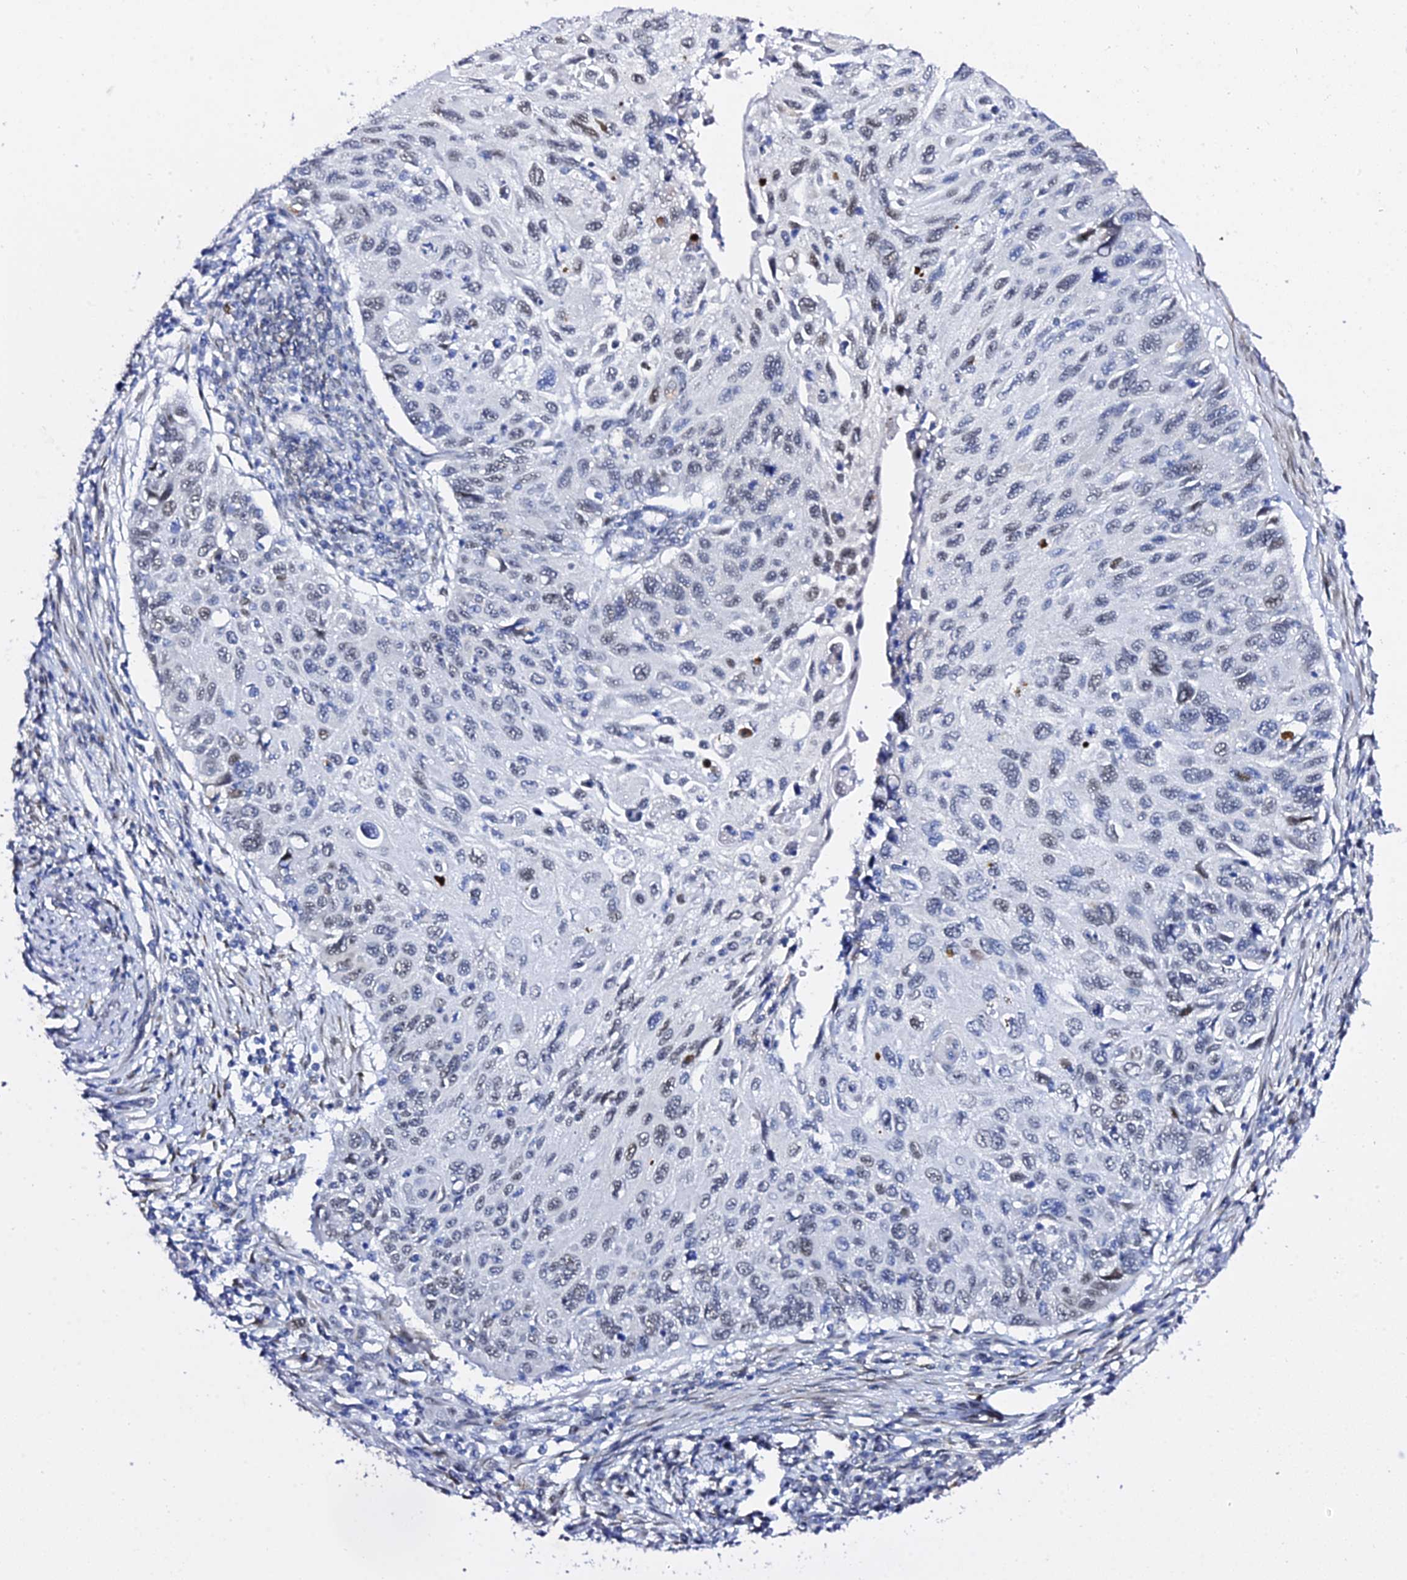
{"staining": {"intensity": "weak", "quantity": "<25%", "location": "nuclear"}, "tissue": "cervical cancer", "cell_type": "Tumor cells", "image_type": "cancer", "snomed": [{"axis": "morphology", "description": "Squamous cell carcinoma, NOS"}, {"axis": "topography", "description": "Cervix"}], "caption": "An immunohistochemistry photomicrograph of cervical cancer is shown. There is no staining in tumor cells of cervical cancer.", "gene": "POFUT2", "patient": {"sex": "female", "age": 70}}